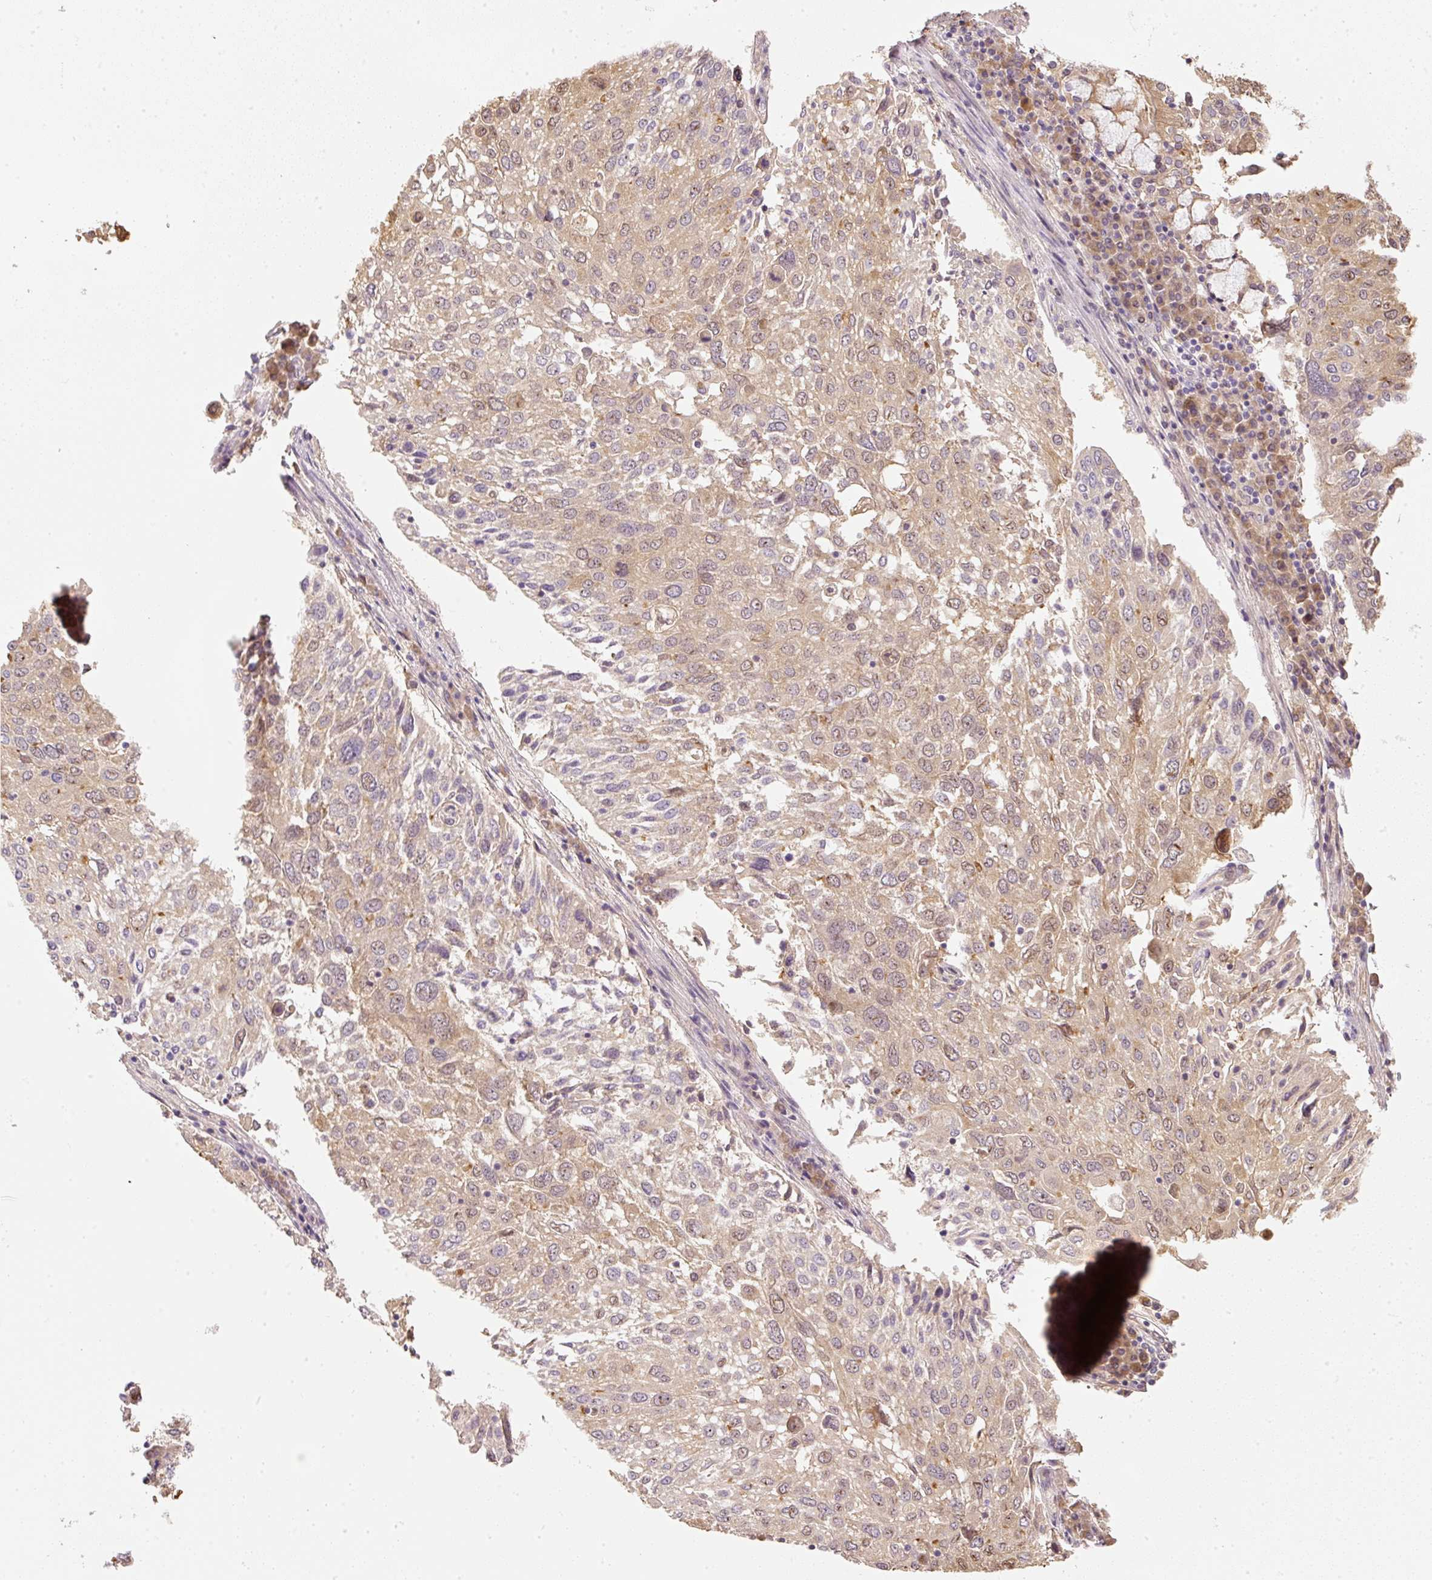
{"staining": {"intensity": "weak", "quantity": "25%-75%", "location": "cytoplasmic/membranous"}, "tissue": "lung cancer", "cell_type": "Tumor cells", "image_type": "cancer", "snomed": [{"axis": "morphology", "description": "Squamous cell carcinoma, NOS"}, {"axis": "topography", "description": "Lung"}], "caption": "Human squamous cell carcinoma (lung) stained with a protein marker exhibits weak staining in tumor cells.", "gene": "CTTNBP2", "patient": {"sex": "male", "age": 65}}